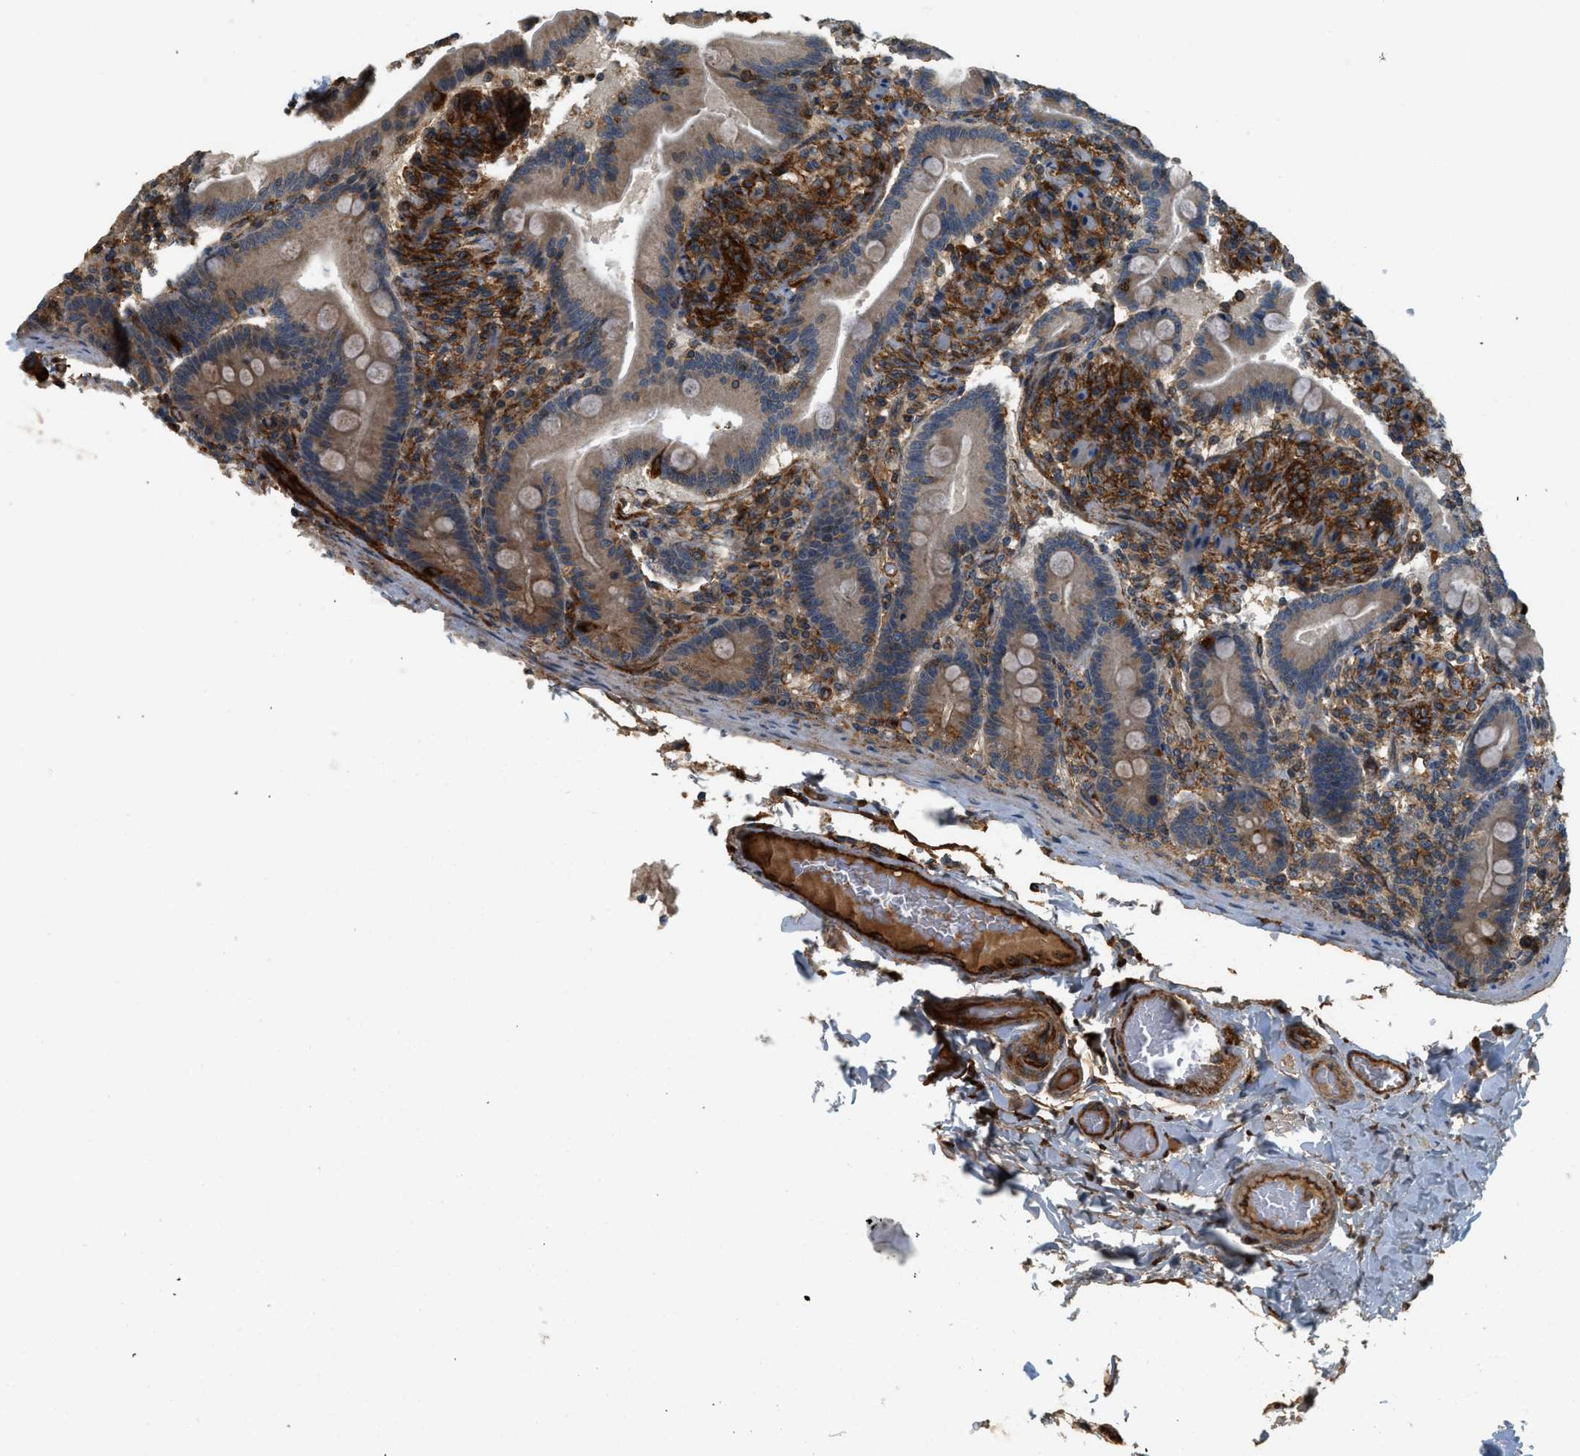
{"staining": {"intensity": "moderate", "quantity": ">75%", "location": "cytoplasmic/membranous"}, "tissue": "duodenum", "cell_type": "Glandular cells", "image_type": "normal", "snomed": [{"axis": "morphology", "description": "Normal tissue, NOS"}, {"axis": "topography", "description": "Duodenum"}], "caption": "Immunohistochemical staining of unremarkable duodenum reveals >75% levels of moderate cytoplasmic/membranous protein staining in about >75% of glandular cells. The protein is stained brown, and the nuclei are stained in blue (DAB (3,3'-diaminobenzidine) IHC with brightfield microscopy, high magnification).", "gene": "HIP1", "patient": {"sex": "male", "age": 54}}